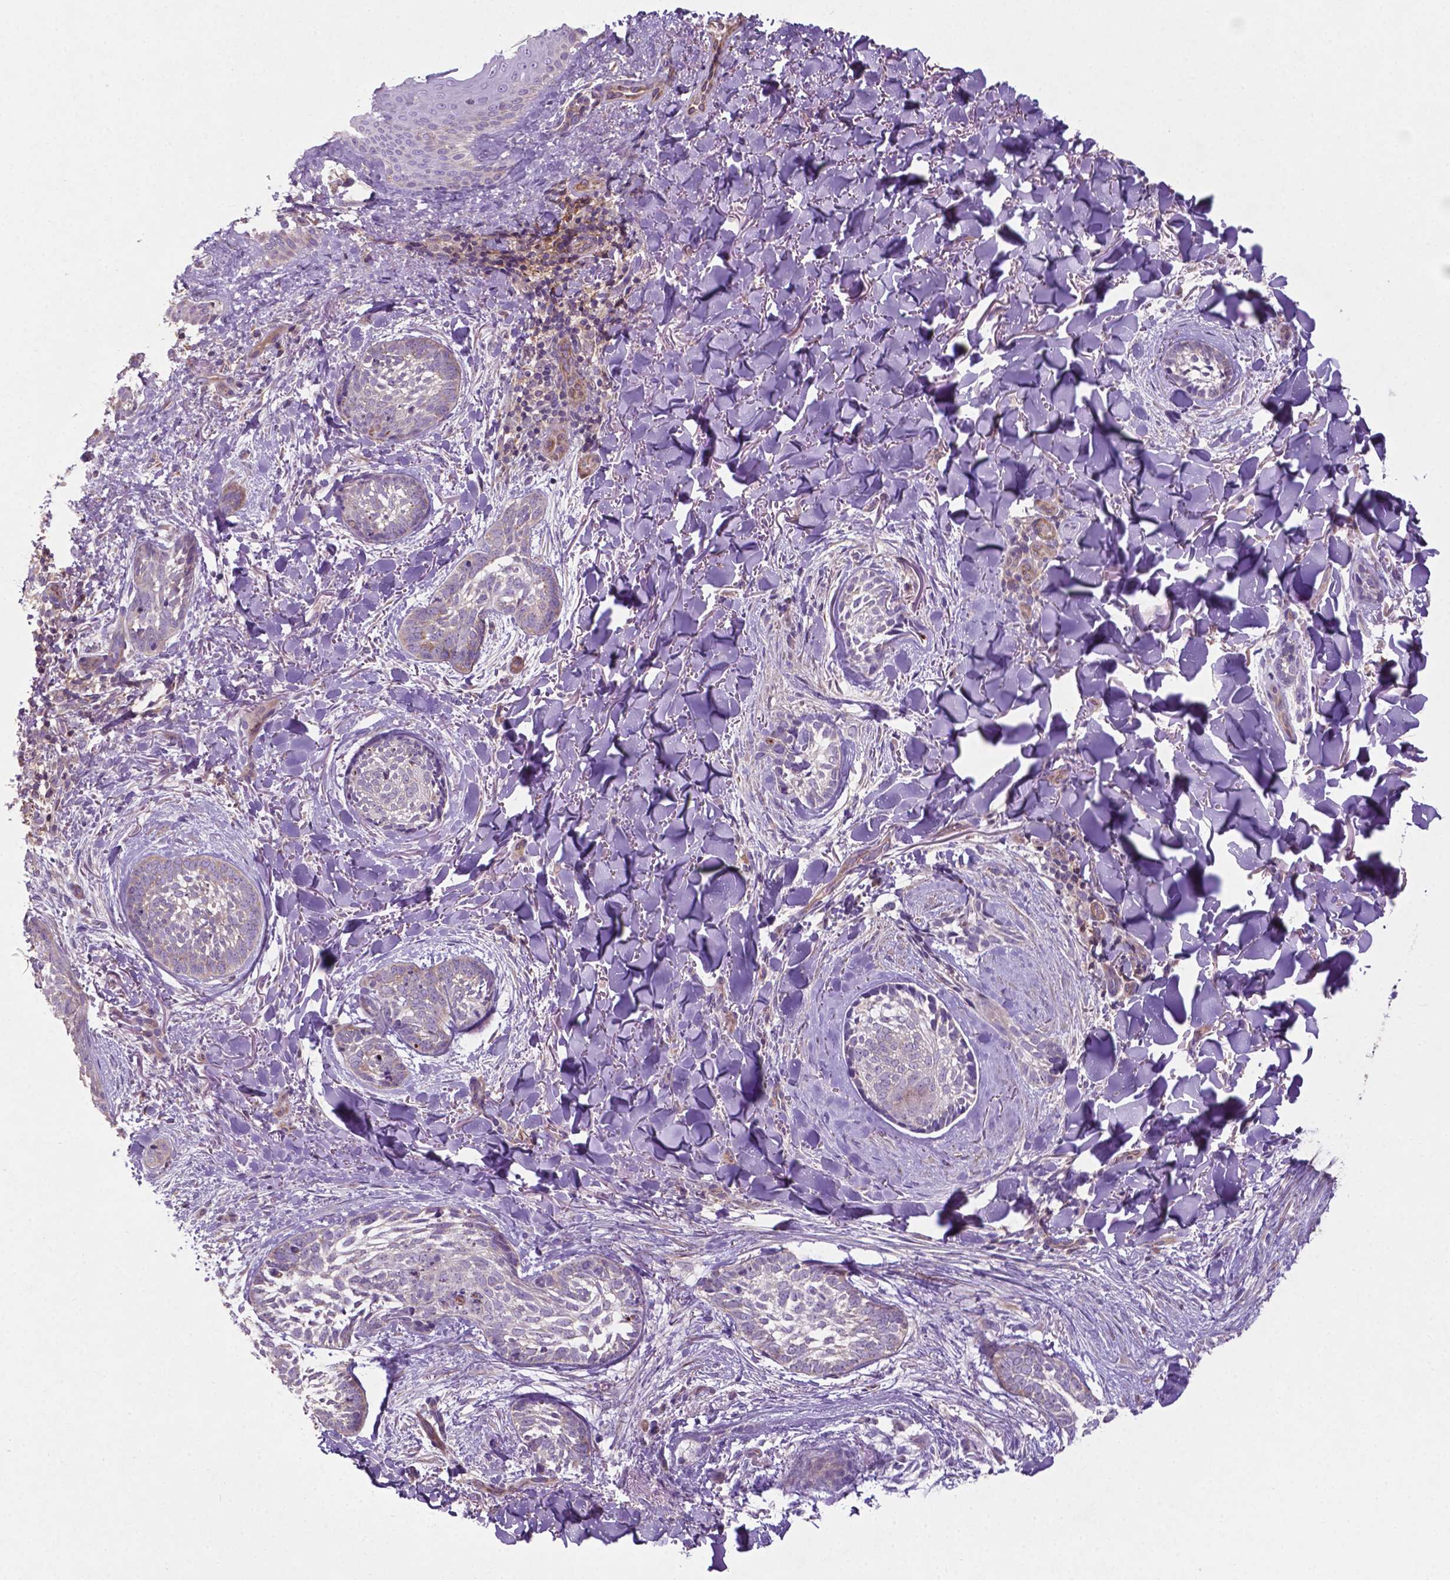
{"staining": {"intensity": "negative", "quantity": "none", "location": "none"}, "tissue": "skin cancer", "cell_type": "Tumor cells", "image_type": "cancer", "snomed": [{"axis": "morphology", "description": "Basal cell carcinoma"}, {"axis": "topography", "description": "Skin"}], "caption": "This is an immunohistochemistry (IHC) image of basal cell carcinoma (skin). There is no positivity in tumor cells.", "gene": "BMP4", "patient": {"sex": "female", "age": 68}}